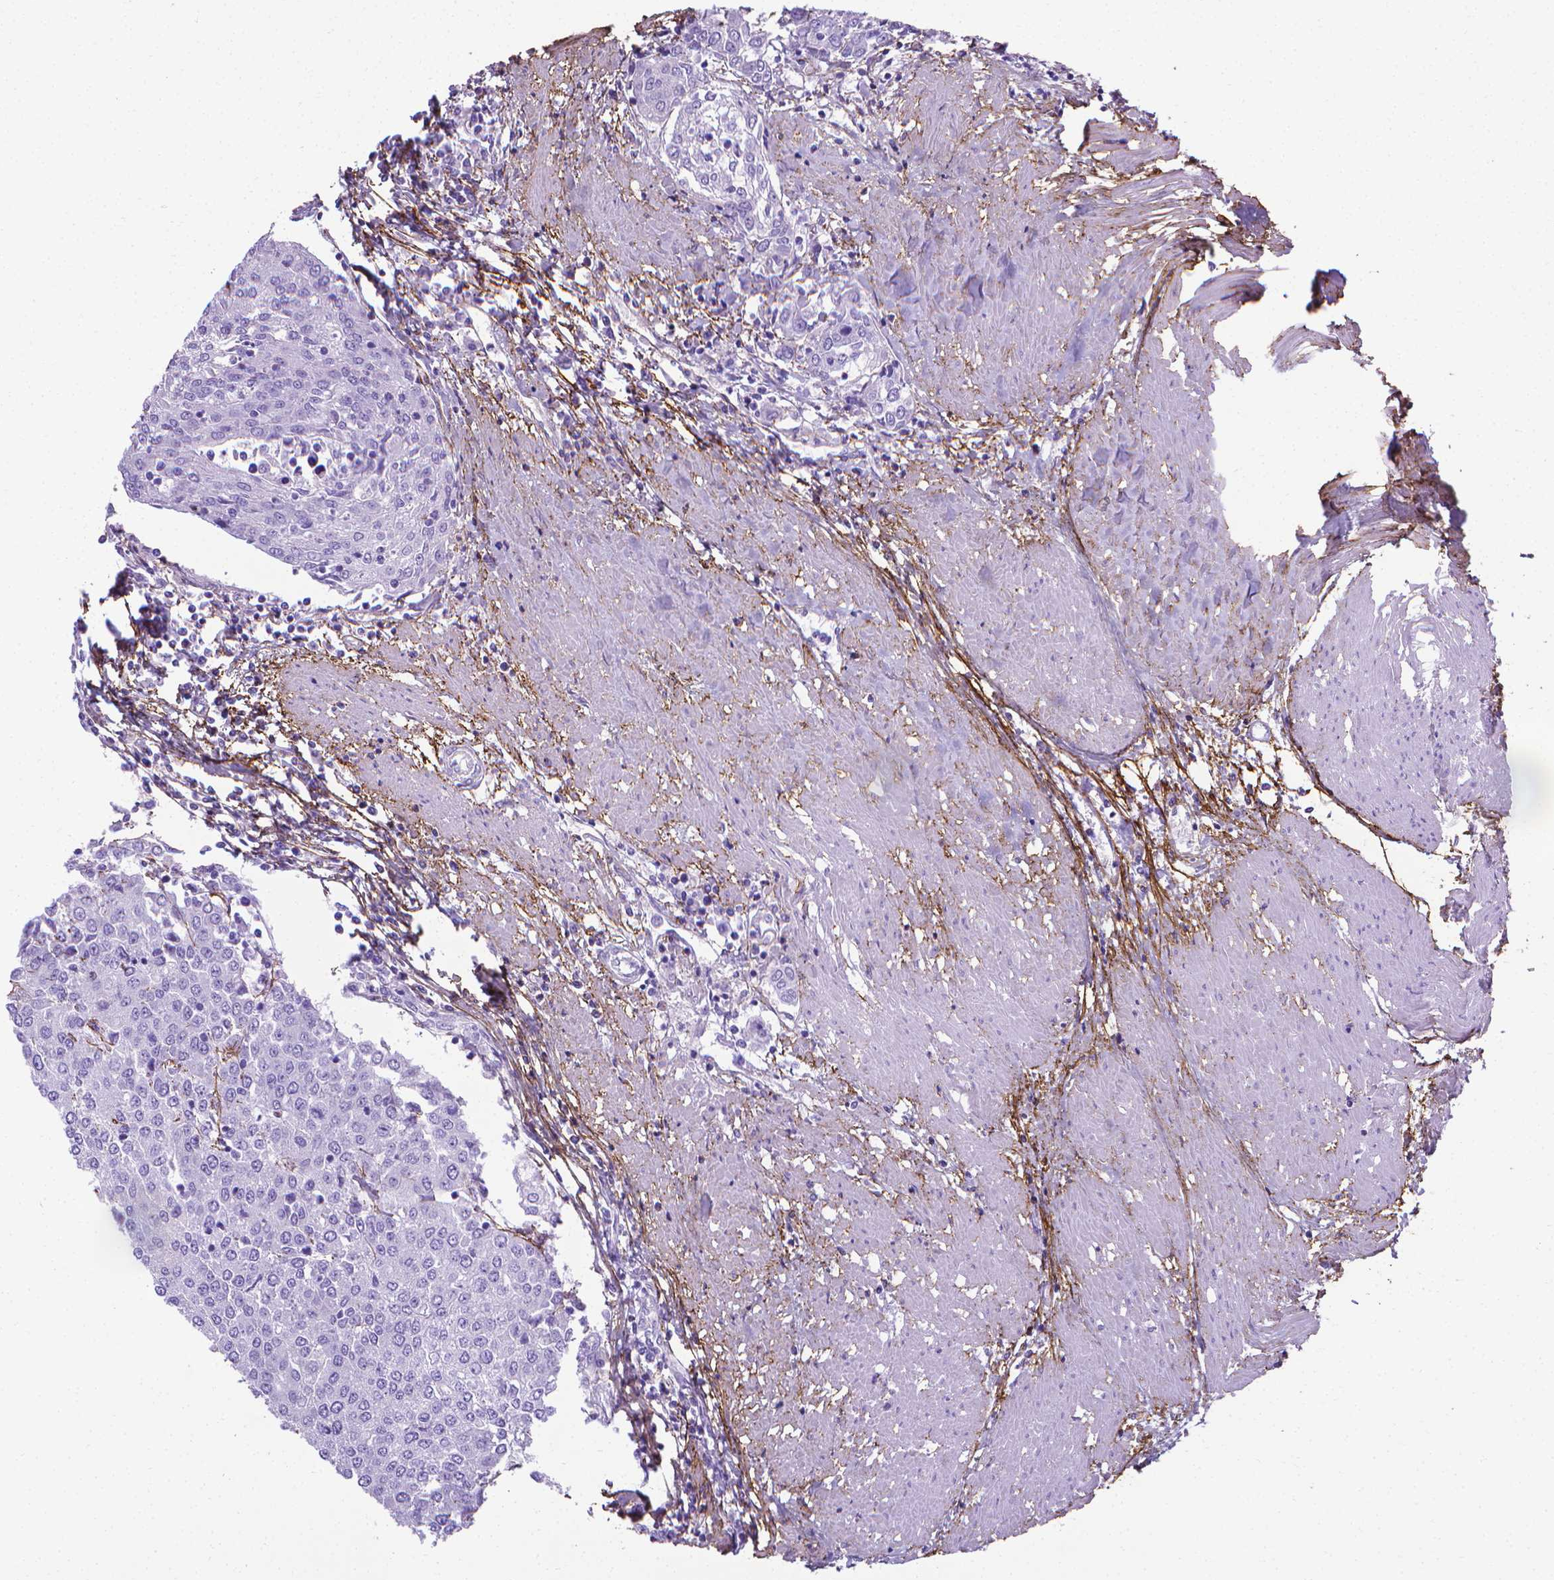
{"staining": {"intensity": "negative", "quantity": "none", "location": "none"}, "tissue": "urothelial cancer", "cell_type": "Tumor cells", "image_type": "cancer", "snomed": [{"axis": "morphology", "description": "Urothelial carcinoma, High grade"}, {"axis": "topography", "description": "Urinary bladder"}], "caption": "There is no significant staining in tumor cells of urothelial carcinoma (high-grade).", "gene": "MFAP2", "patient": {"sex": "female", "age": 85}}